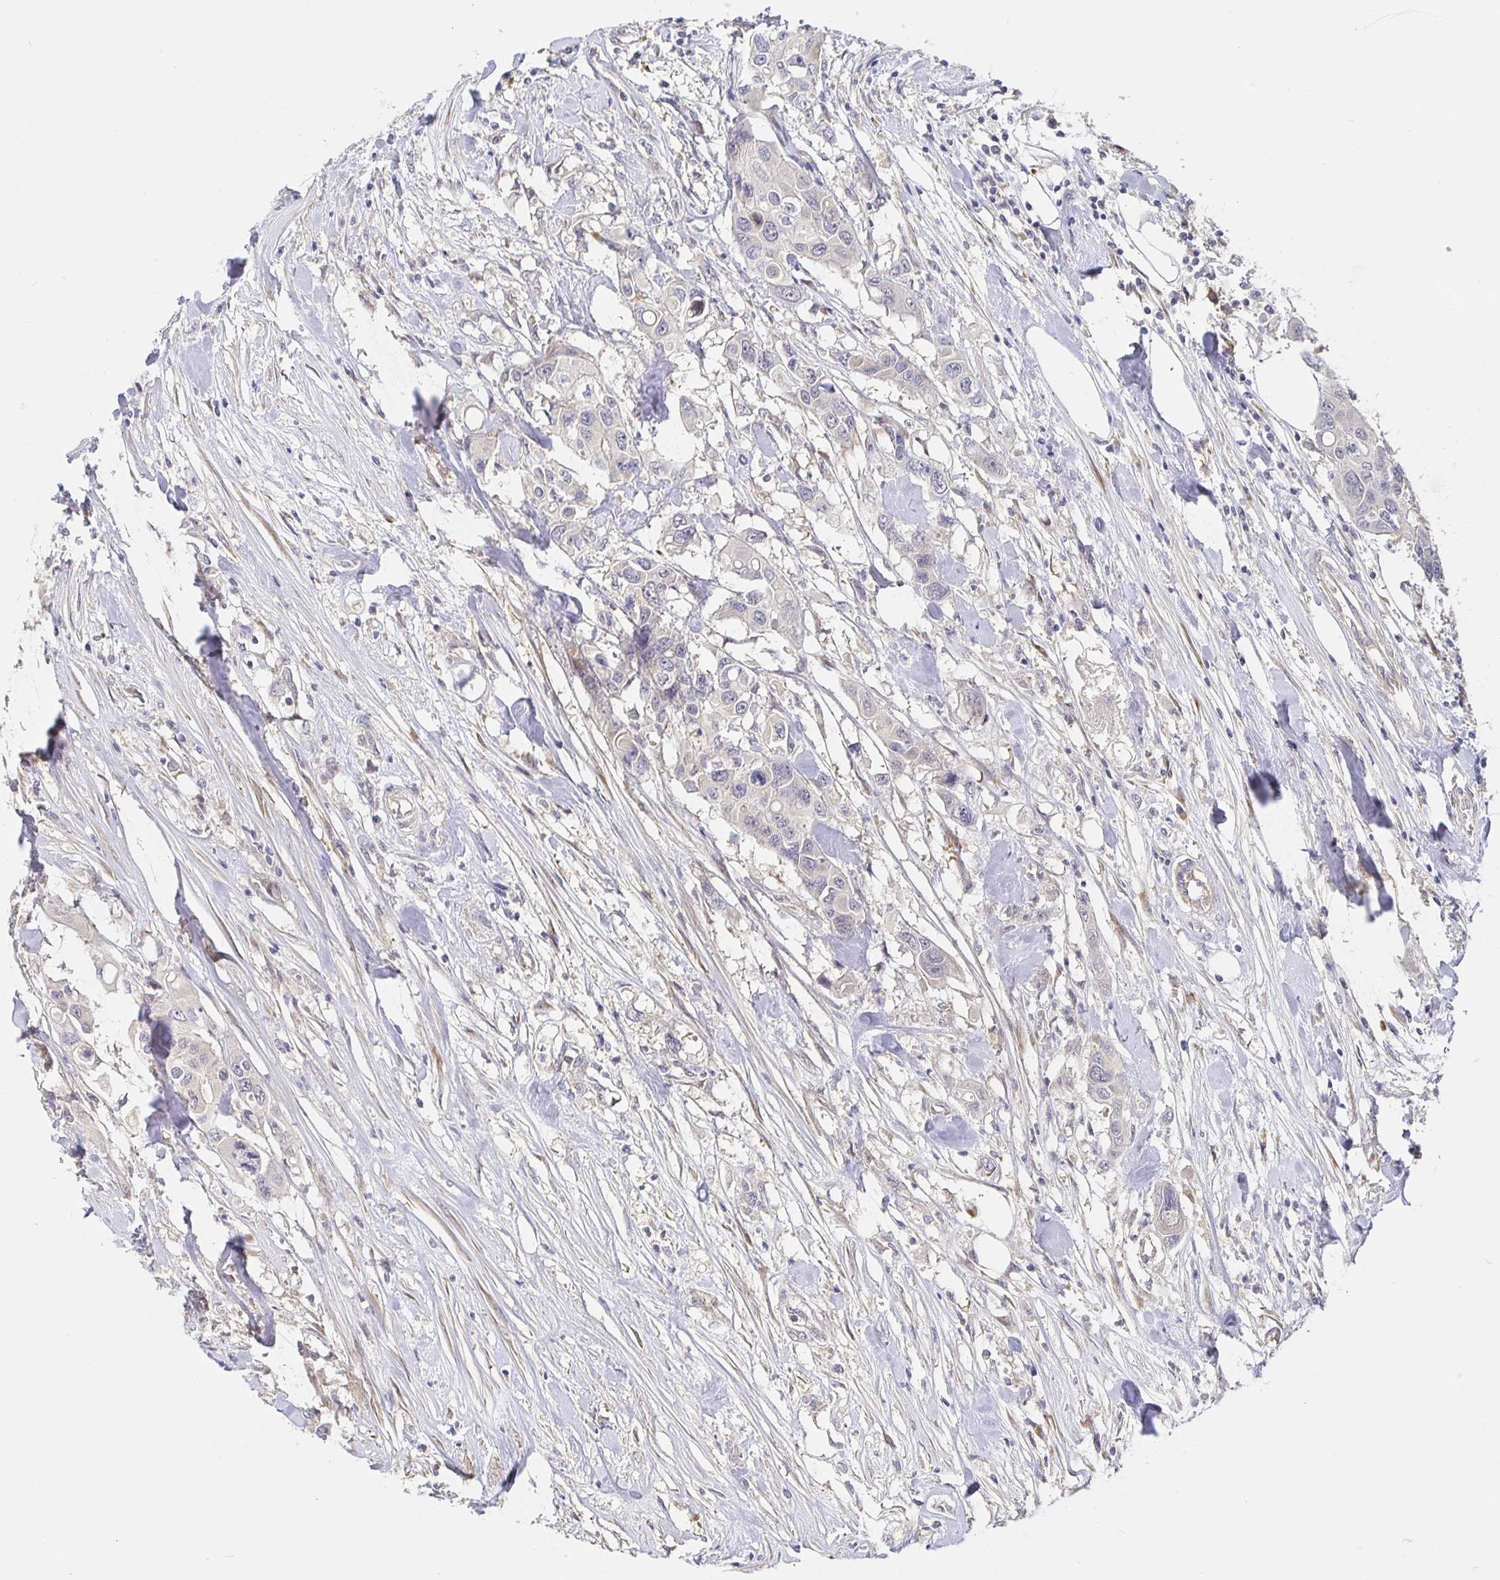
{"staining": {"intensity": "negative", "quantity": "none", "location": "none"}, "tissue": "colorectal cancer", "cell_type": "Tumor cells", "image_type": "cancer", "snomed": [{"axis": "morphology", "description": "Adenocarcinoma, NOS"}, {"axis": "topography", "description": "Colon"}], "caption": "An image of human adenocarcinoma (colorectal) is negative for staining in tumor cells. Brightfield microscopy of immunohistochemistry (IHC) stained with DAB (3,3'-diaminobenzidine) (brown) and hematoxylin (blue), captured at high magnification.", "gene": "ZDHHC11", "patient": {"sex": "male", "age": 77}}